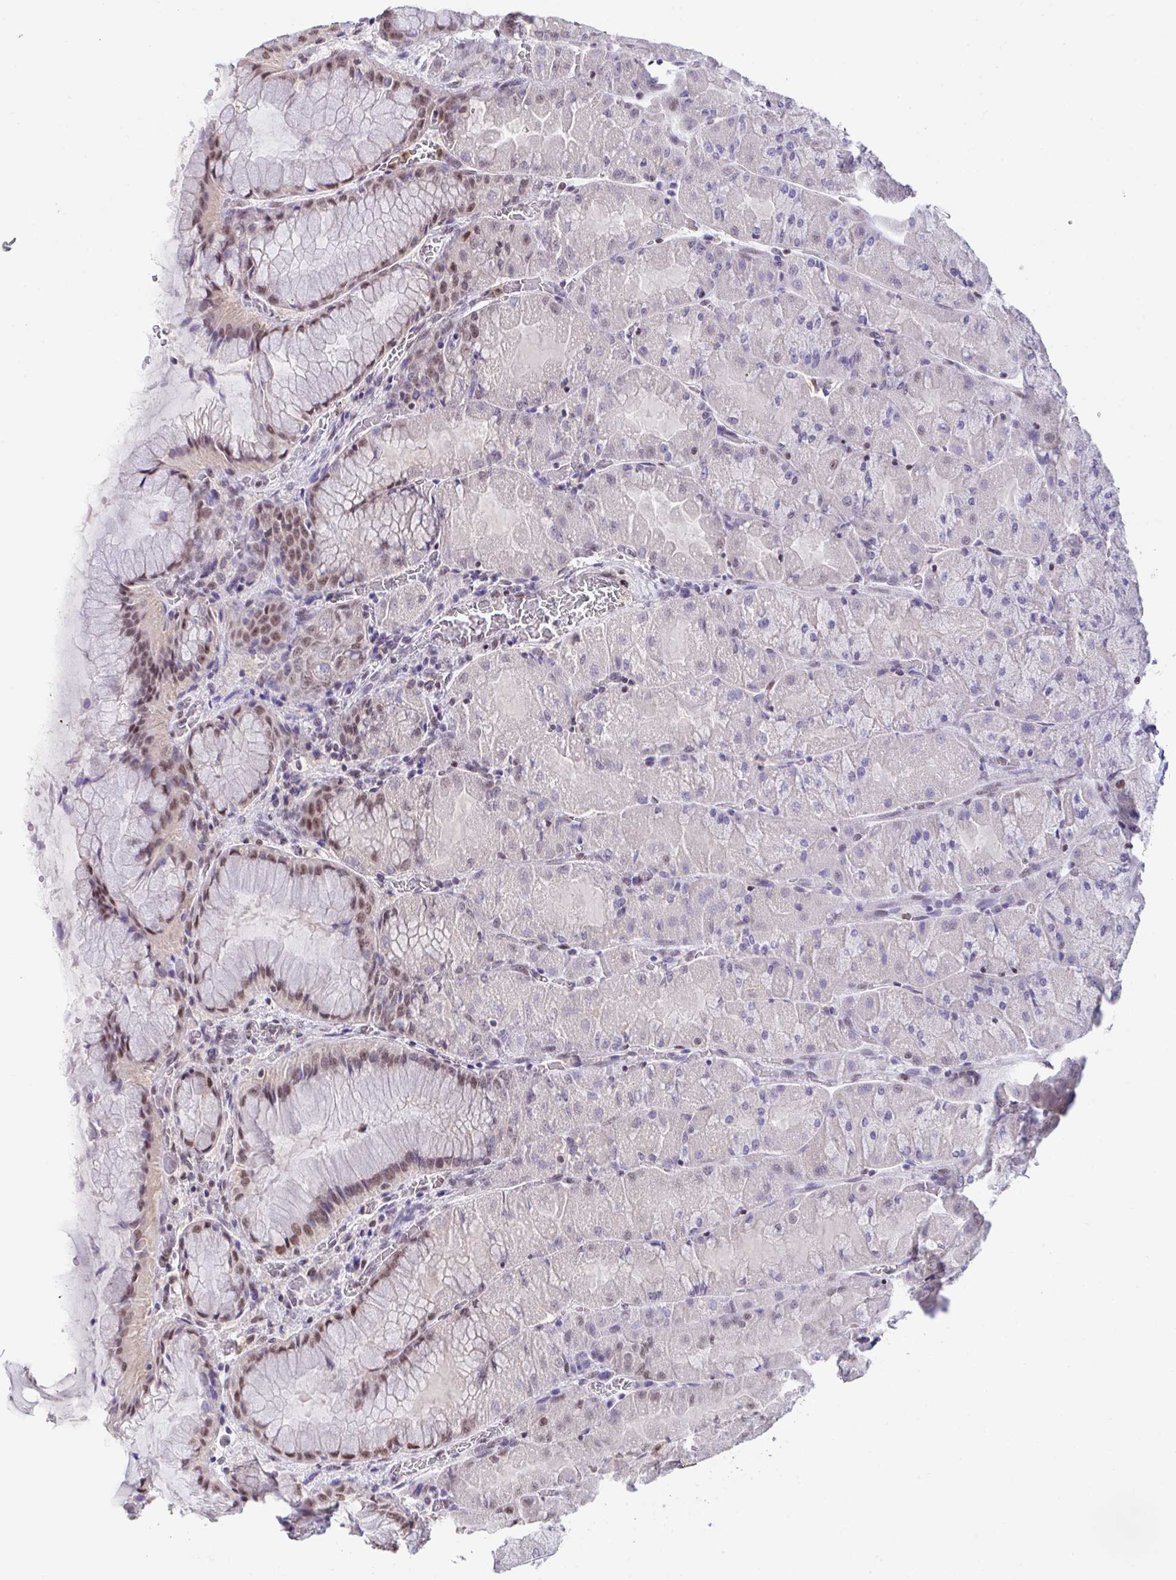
{"staining": {"intensity": "moderate", "quantity": "<25%", "location": "nuclear"}, "tissue": "stomach", "cell_type": "Glandular cells", "image_type": "normal", "snomed": [{"axis": "morphology", "description": "Normal tissue, NOS"}, {"axis": "topography", "description": "Stomach"}], "caption": "Benign stomach shows moderate nuclear staining in about <25% of glandular cells, visualized by immunohistochemistry. Immunohistochemistry stains the protein of interest in brown and the nuclei are stained blue.", "gene": "OR6K3", "patient": {"sex": "female", "age": 61}}